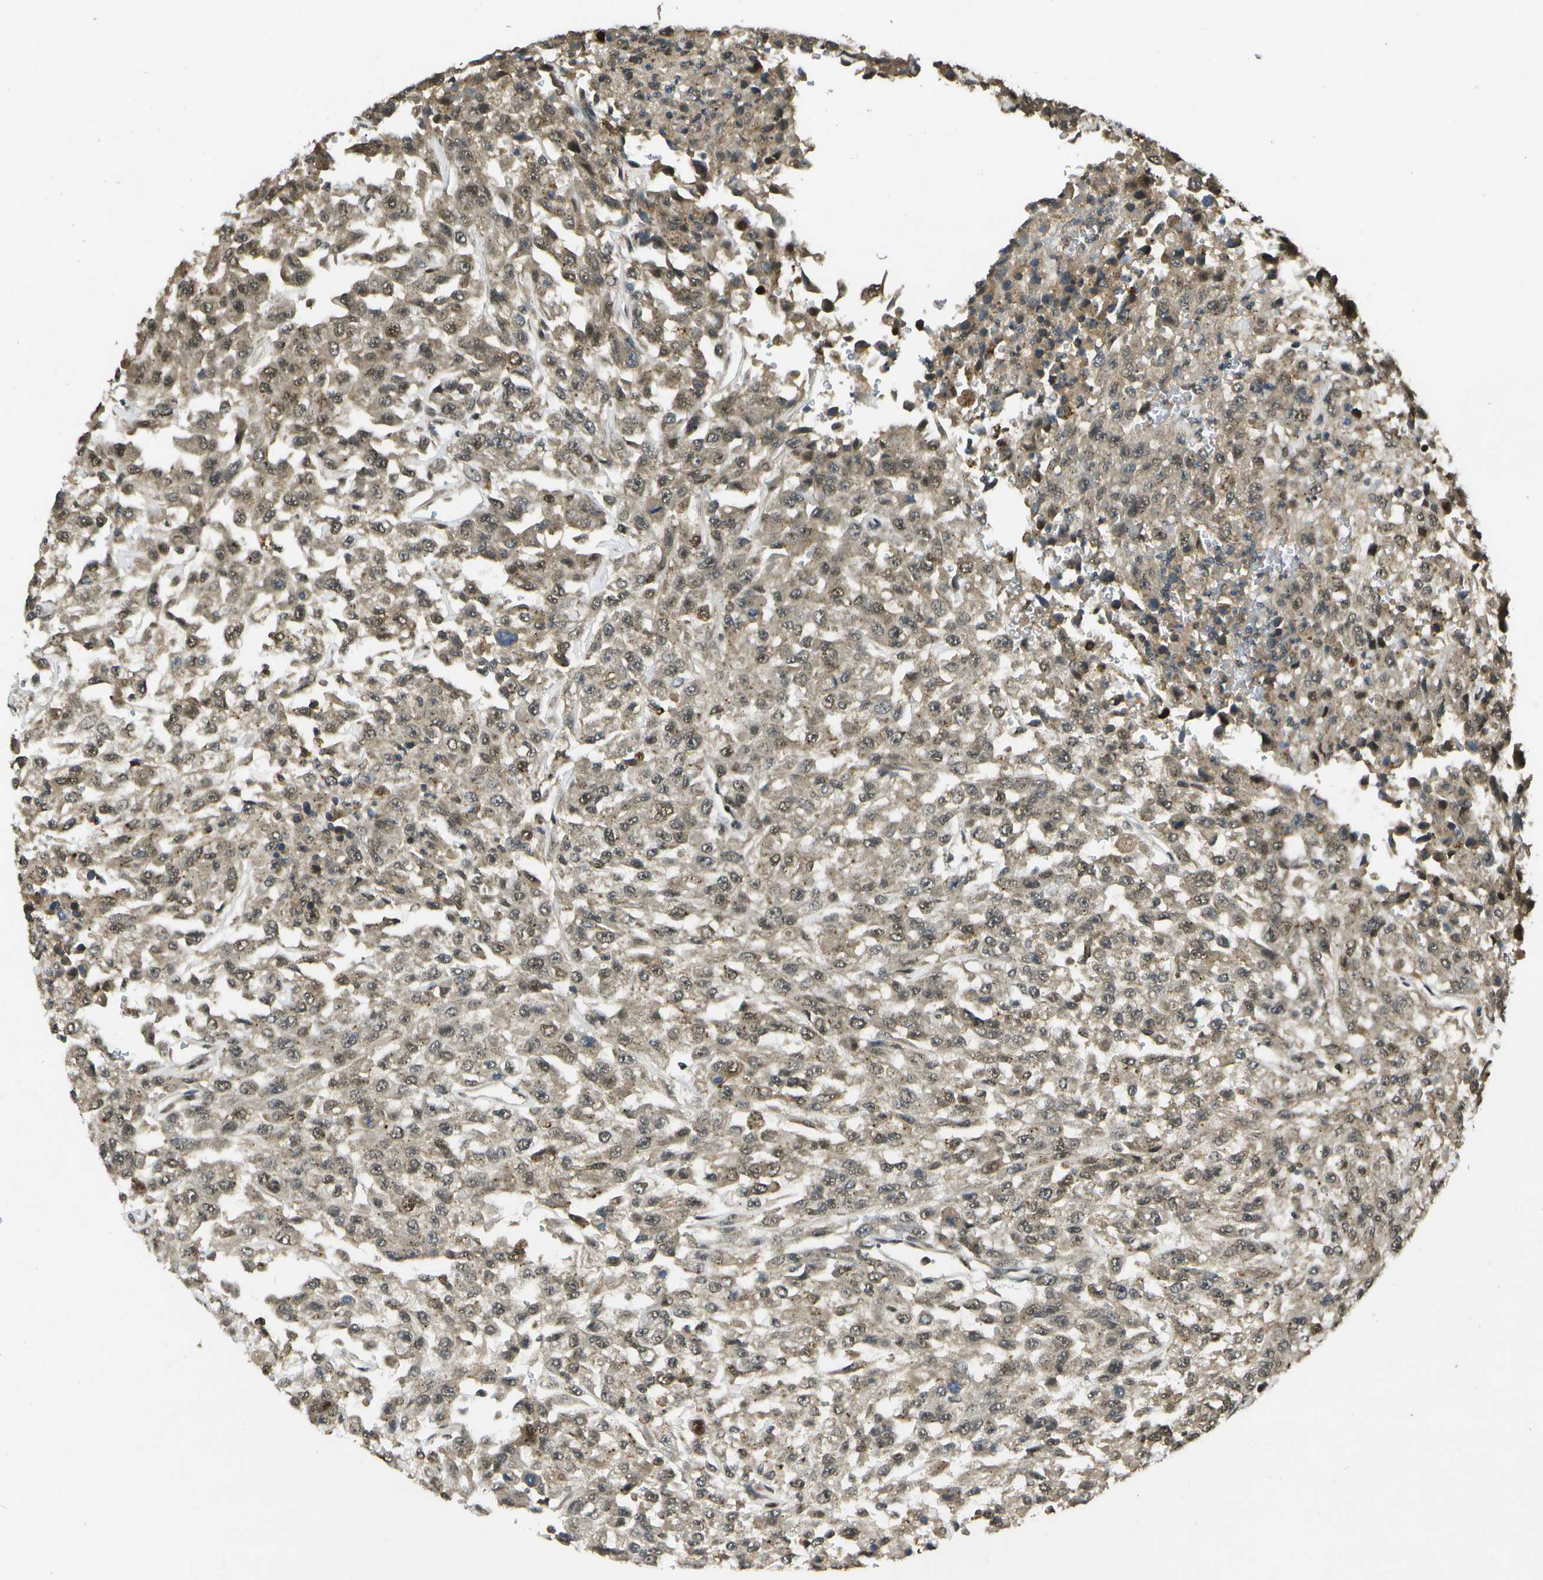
{"staining": {"intensity": "moderate", "quantity": ">75%", "location": "cytoplasmic/membranous,nuclear"}, "tissue": "urothelial cancer", "cell_type": "Tumor cells", "image_type": "cancer", "snomed": [{"axis": "morphology", "description": "Urothelial carcinoma, High grade"}, {"axis": "topography", "description": "Urinary bladder"}], "caption": "This is a micrograph of immunohistochemistry staining of urothelial cancer, which shows moderate expression in the cytoplasmic/membranous and nuclear of tumor cells.", "gene": "GANC", "patient": {"sex": "male", "age": 46}}